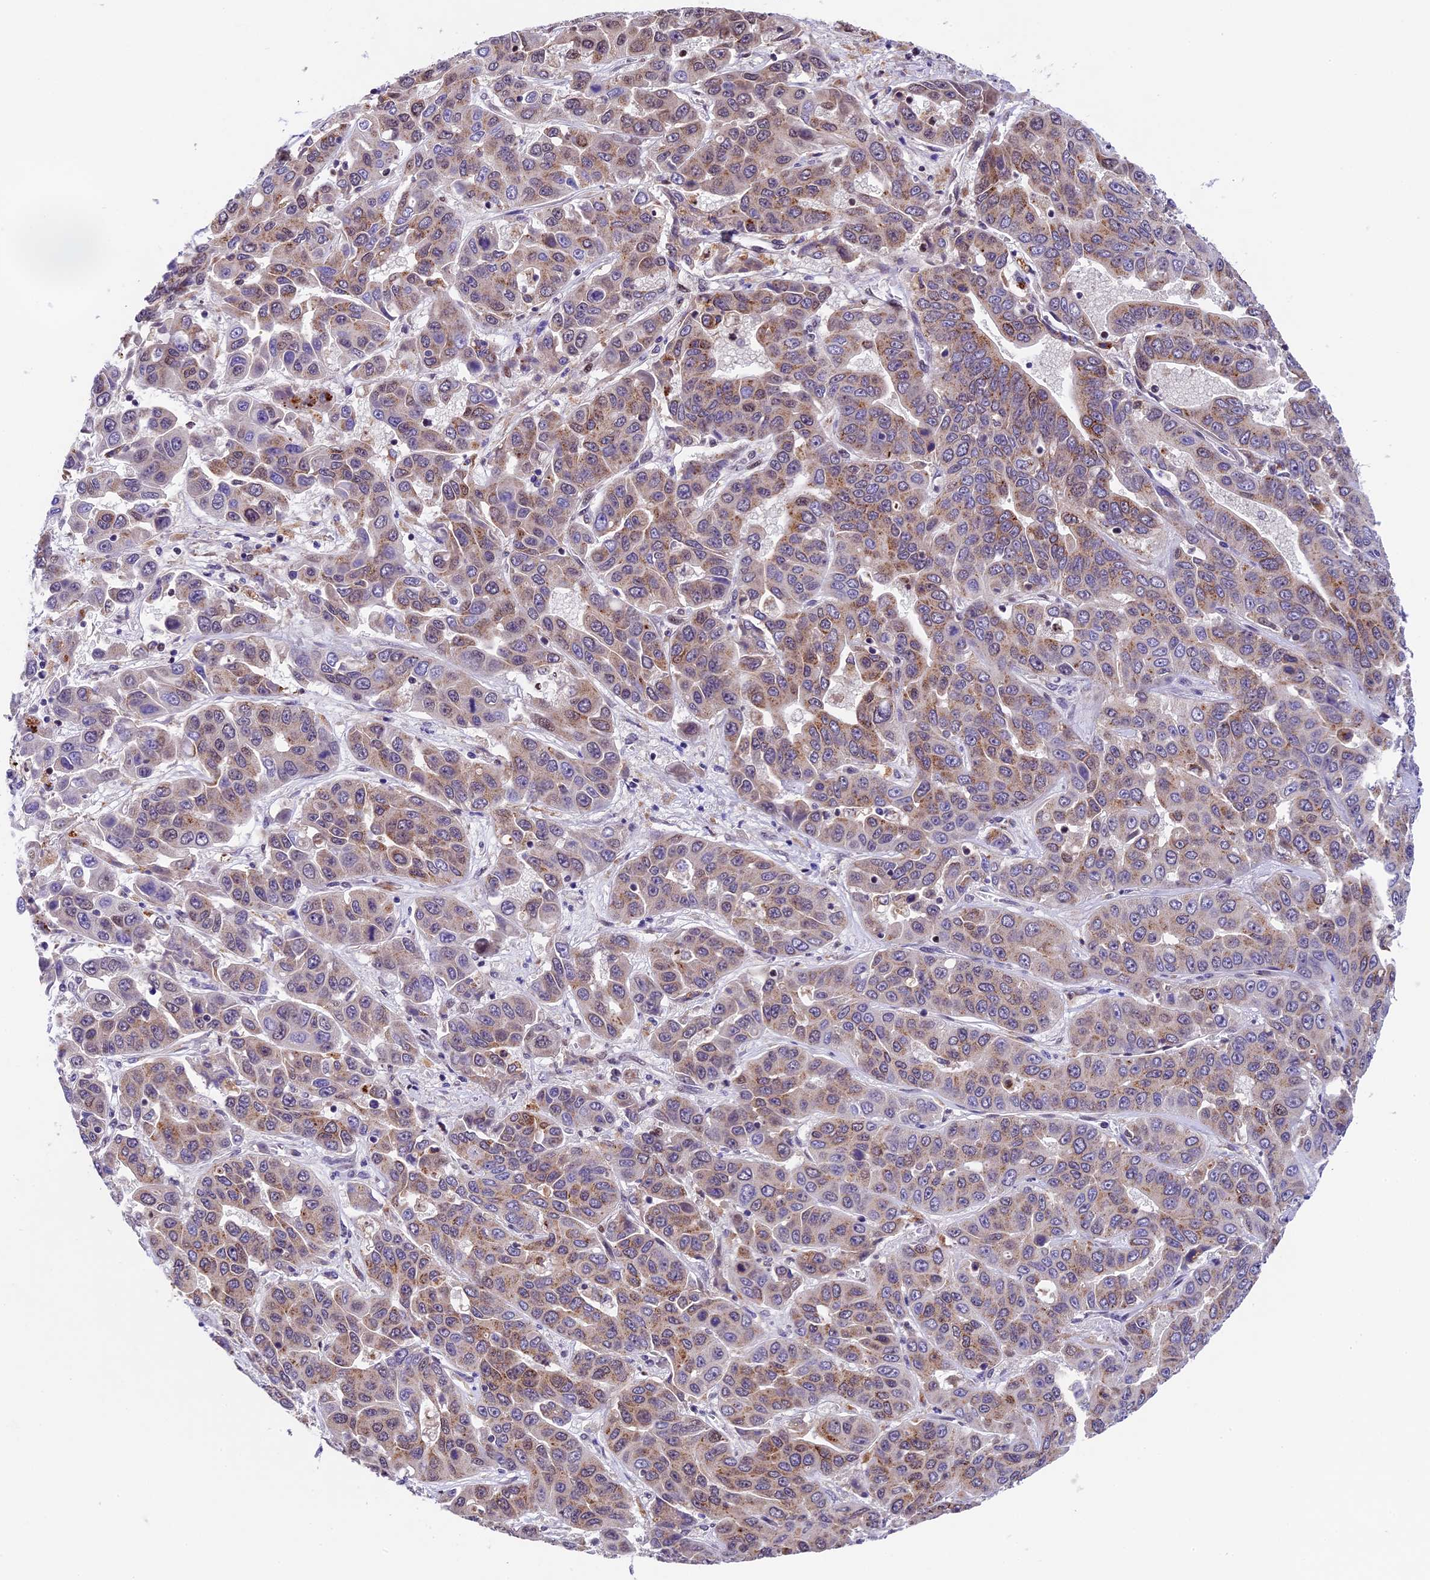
{"staining": {"intensity": "weak", "quantity": ">75%", "location": "cytoplasmic/membranous"}, "tissue": "liver cancer", "cell_type": "Tumor cells", "image_type": "cancer", "snomed": [{"axis": "morphology", "description": "Cholangiocarcinoma"}, {"axis": "topography", "description": "Liver"}], "caption": "This image displays immunohistochemistry staining of liver cancer (cholangiocarcinoma), with low weak cytoplasmic/membranous expression in approximately >75% of tumor cells.", "gene": "CCSER1", "patient": {"sex": "female", "age": 52}}